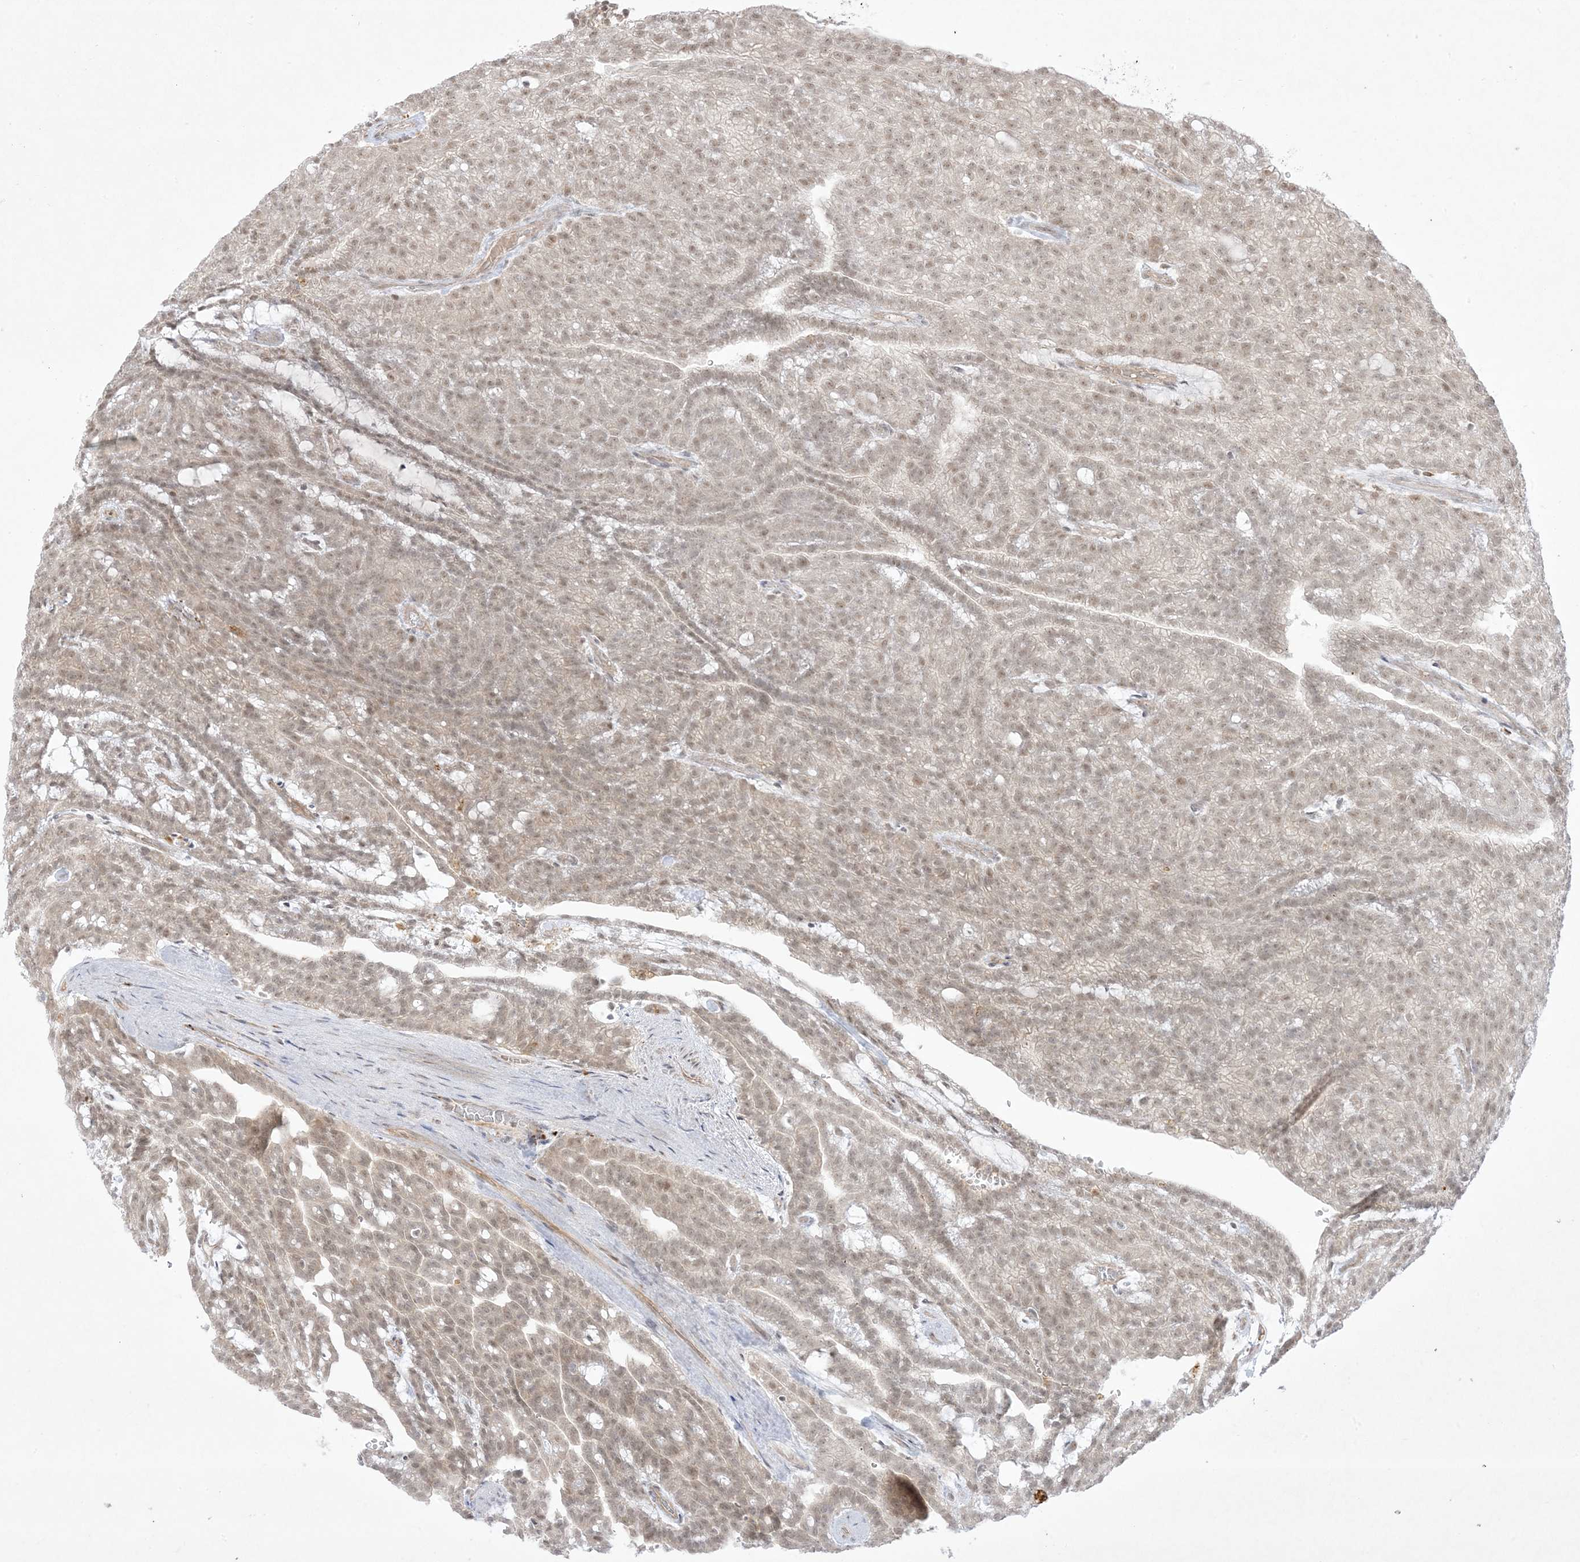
{"staining": {"intensity": "weak", "quantity": ">75%", "location": "nuclear"}, "tissue": "renal cancer", "cell_type": "Tumor cells", "image_type": "cancer", "snomed": [{"axis": "morphology", "description": "Adenocarcinoma, NOS"}, {"axis": "topography", "description": "Kidney"}], "caption": "Human renal cancer stained for a protein (brown) reveals weak nuclear positive positivity in about >75% of tumor cells.", "gene": "PTK6", "patient": {"sex": "male", "age": 63}}